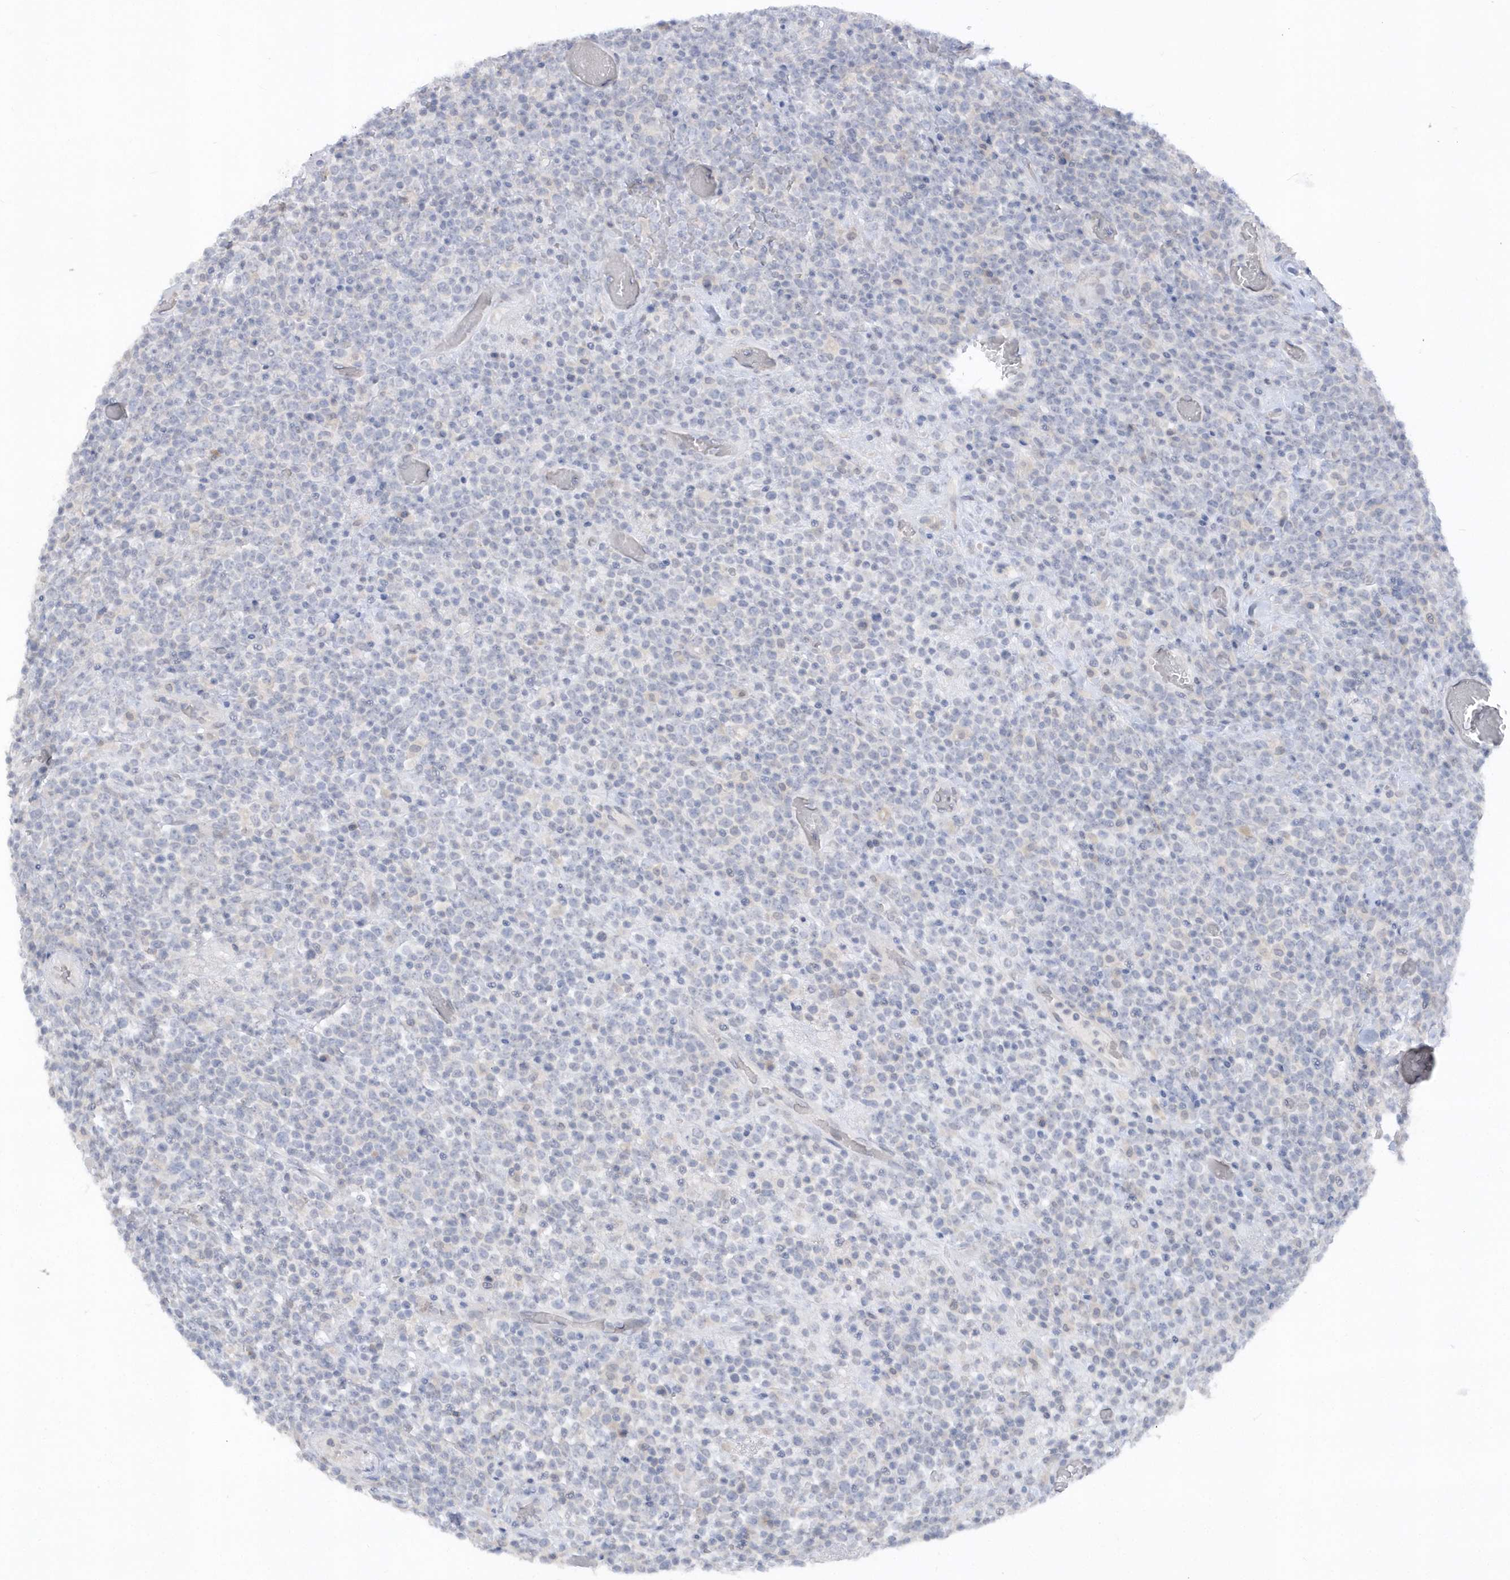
{"staining": {"intensity": "negative", "quantity": "none", "location": "none"}, "tissue": "lymphoma", "cell_type": "Tumor cells", "image_type": "cancer", "snomed": [{"axis": "morphology", "description": "Malignant lymphoma, non-Hodgkin's type, High grade"}, {"axis": "topography", "description": "Colon"}], "caption": "There is no significant staining in tumor cells of lymphoma. The staining was performed using DAB to visualize the protein expression in brown, while the nuclei were stained in blue with hematoxylin (Magnification: 20x).", "gene": "RPE", "patient": {"sex": "female", "age": 53}}